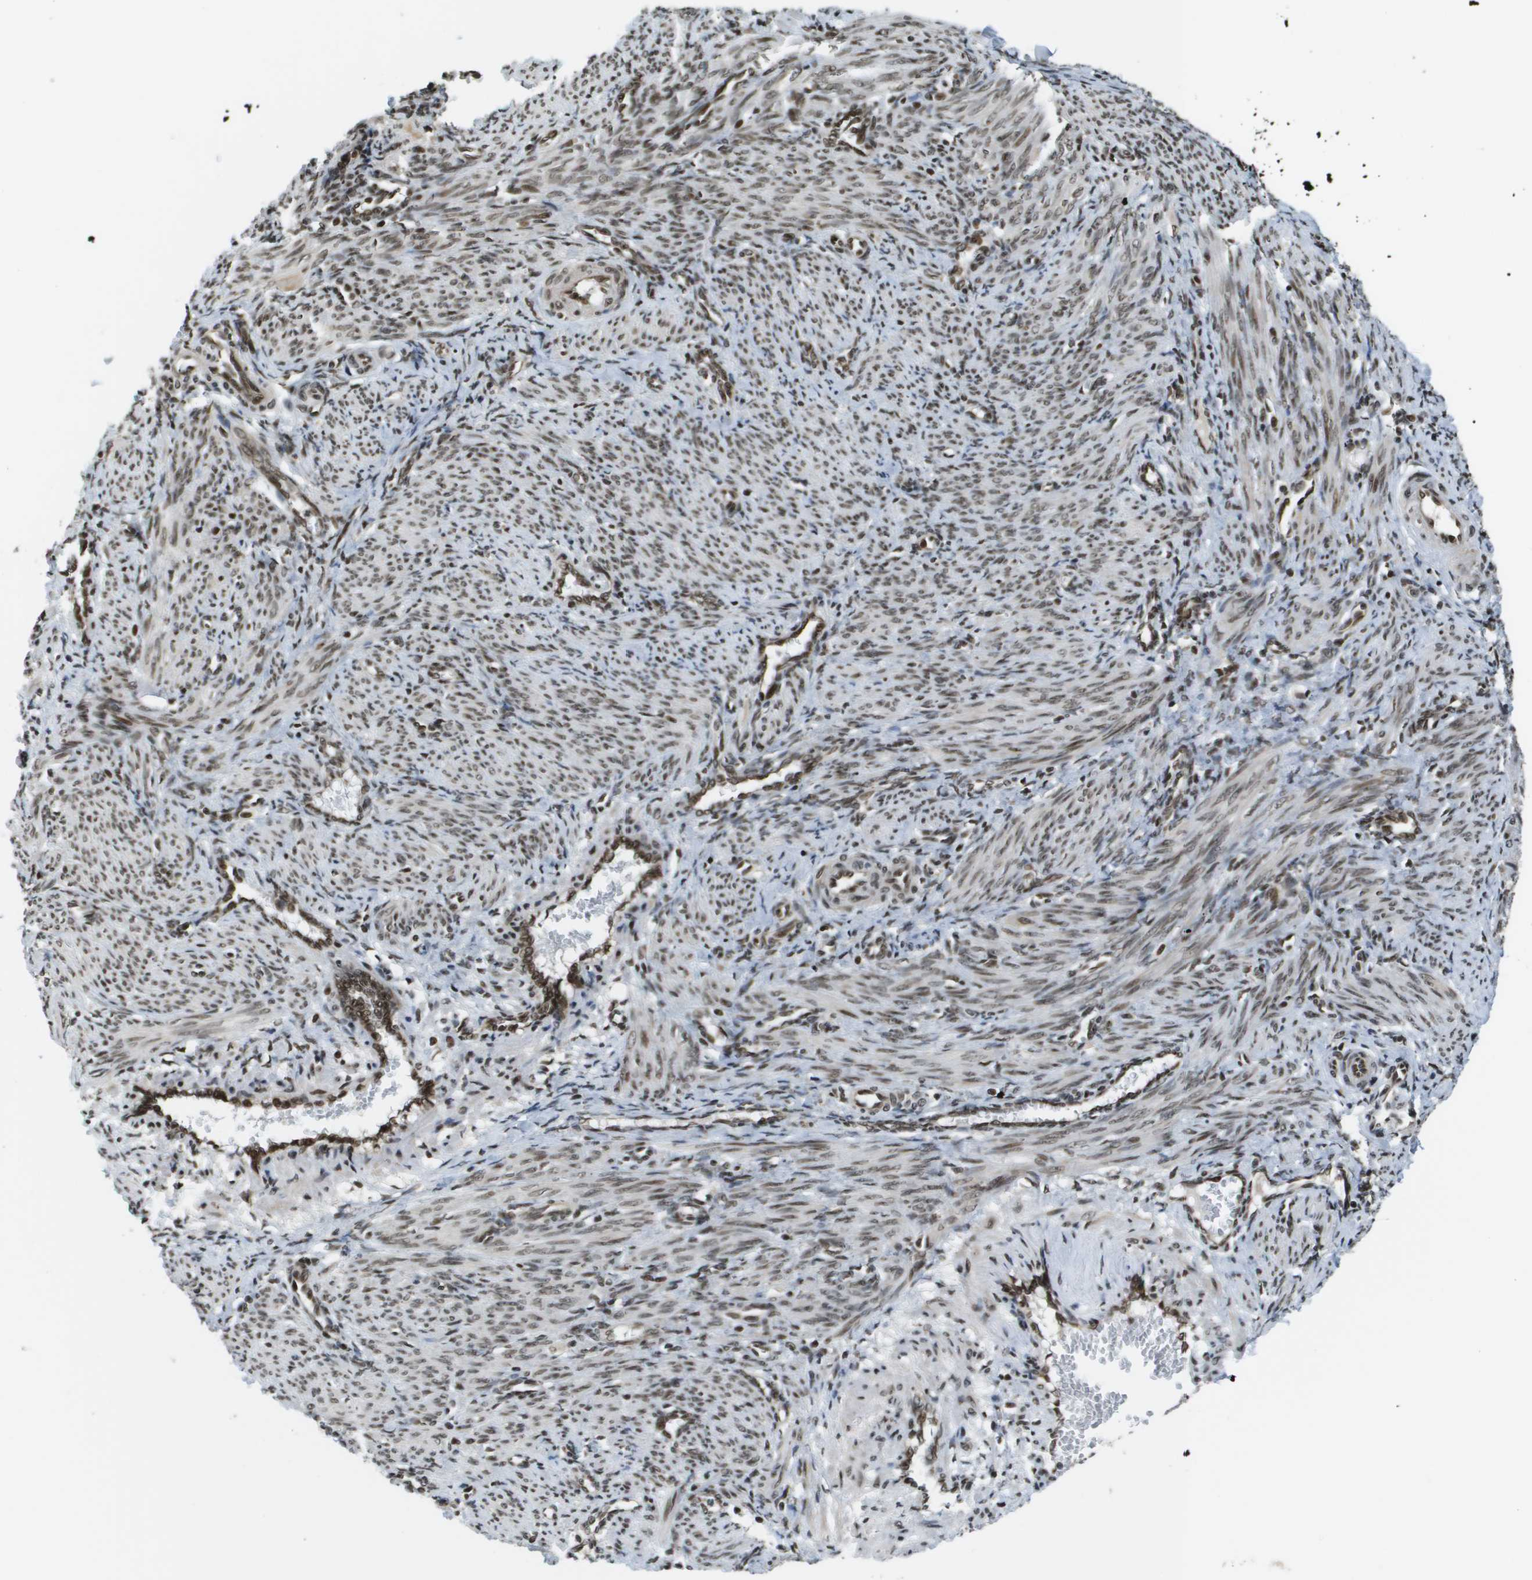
{"staining": {"intensity": "moderate", "quantity": ">75%", "location": "nuclear"}, "tissue": "smooth muscle", "cell_type": "Smooth muscle cells", "image_type": "normal", "snomed": [{"axis": "morphology", "description": "Normal tissue, NOS"}, {"axis": "topography", "description": "Endometrium"}], "caption": "Immunohistochemistry (DAB (3,3'-diaminobenzidine)) staining of benign smooth muscle exhibits moderate nuclear protein staining in approximately >75% of smooth muscle cells.", "gene": "RECQL4", "patient": {"sex": "female", "age": 33}}